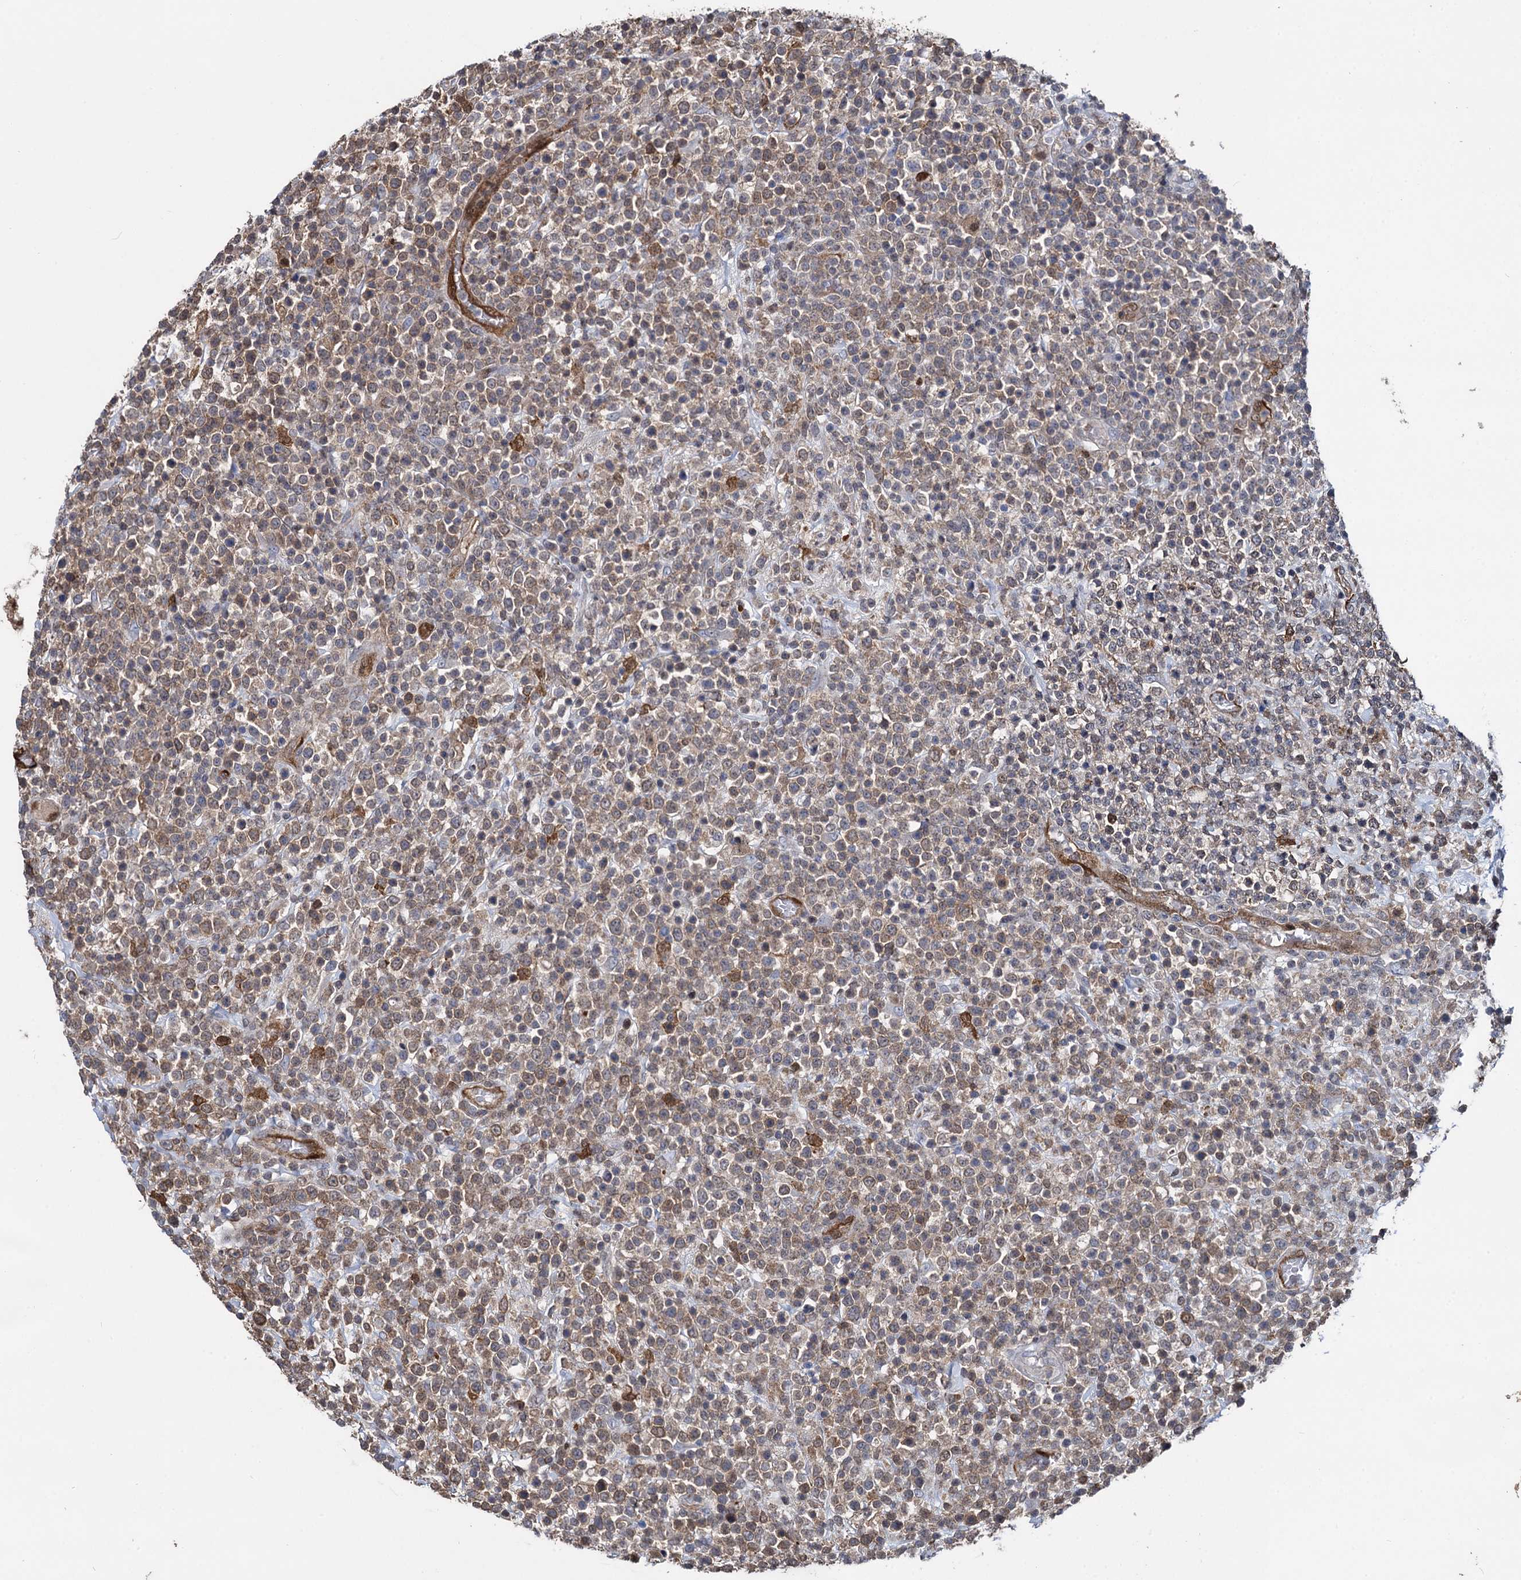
{"staining": {"intensity": "weak", "quantity": ">75%", "location": "cytoplasmic/membranous"}, "tissue": "lymphoma", "cell_type": "Tumor cells", "image_type": "cancer", "snomed": [{"axis": "morphology", "description": "Malignant lymphoma, non-Hodgkin's type, High grade"}, {"axis": "topography", "description": "Colon"}], "caption": "Protein staining demonstrates weak cytoplasmic/membranous positivity in approximately >75% of tumor cells in malignant lymphoma, non-Hodgkin's type (high-grade). (brown staining indicates protein expression, while blue staining denotes nuclei).", "gene": "FABP5", "patient": {"sex": "female", "age": 53}}